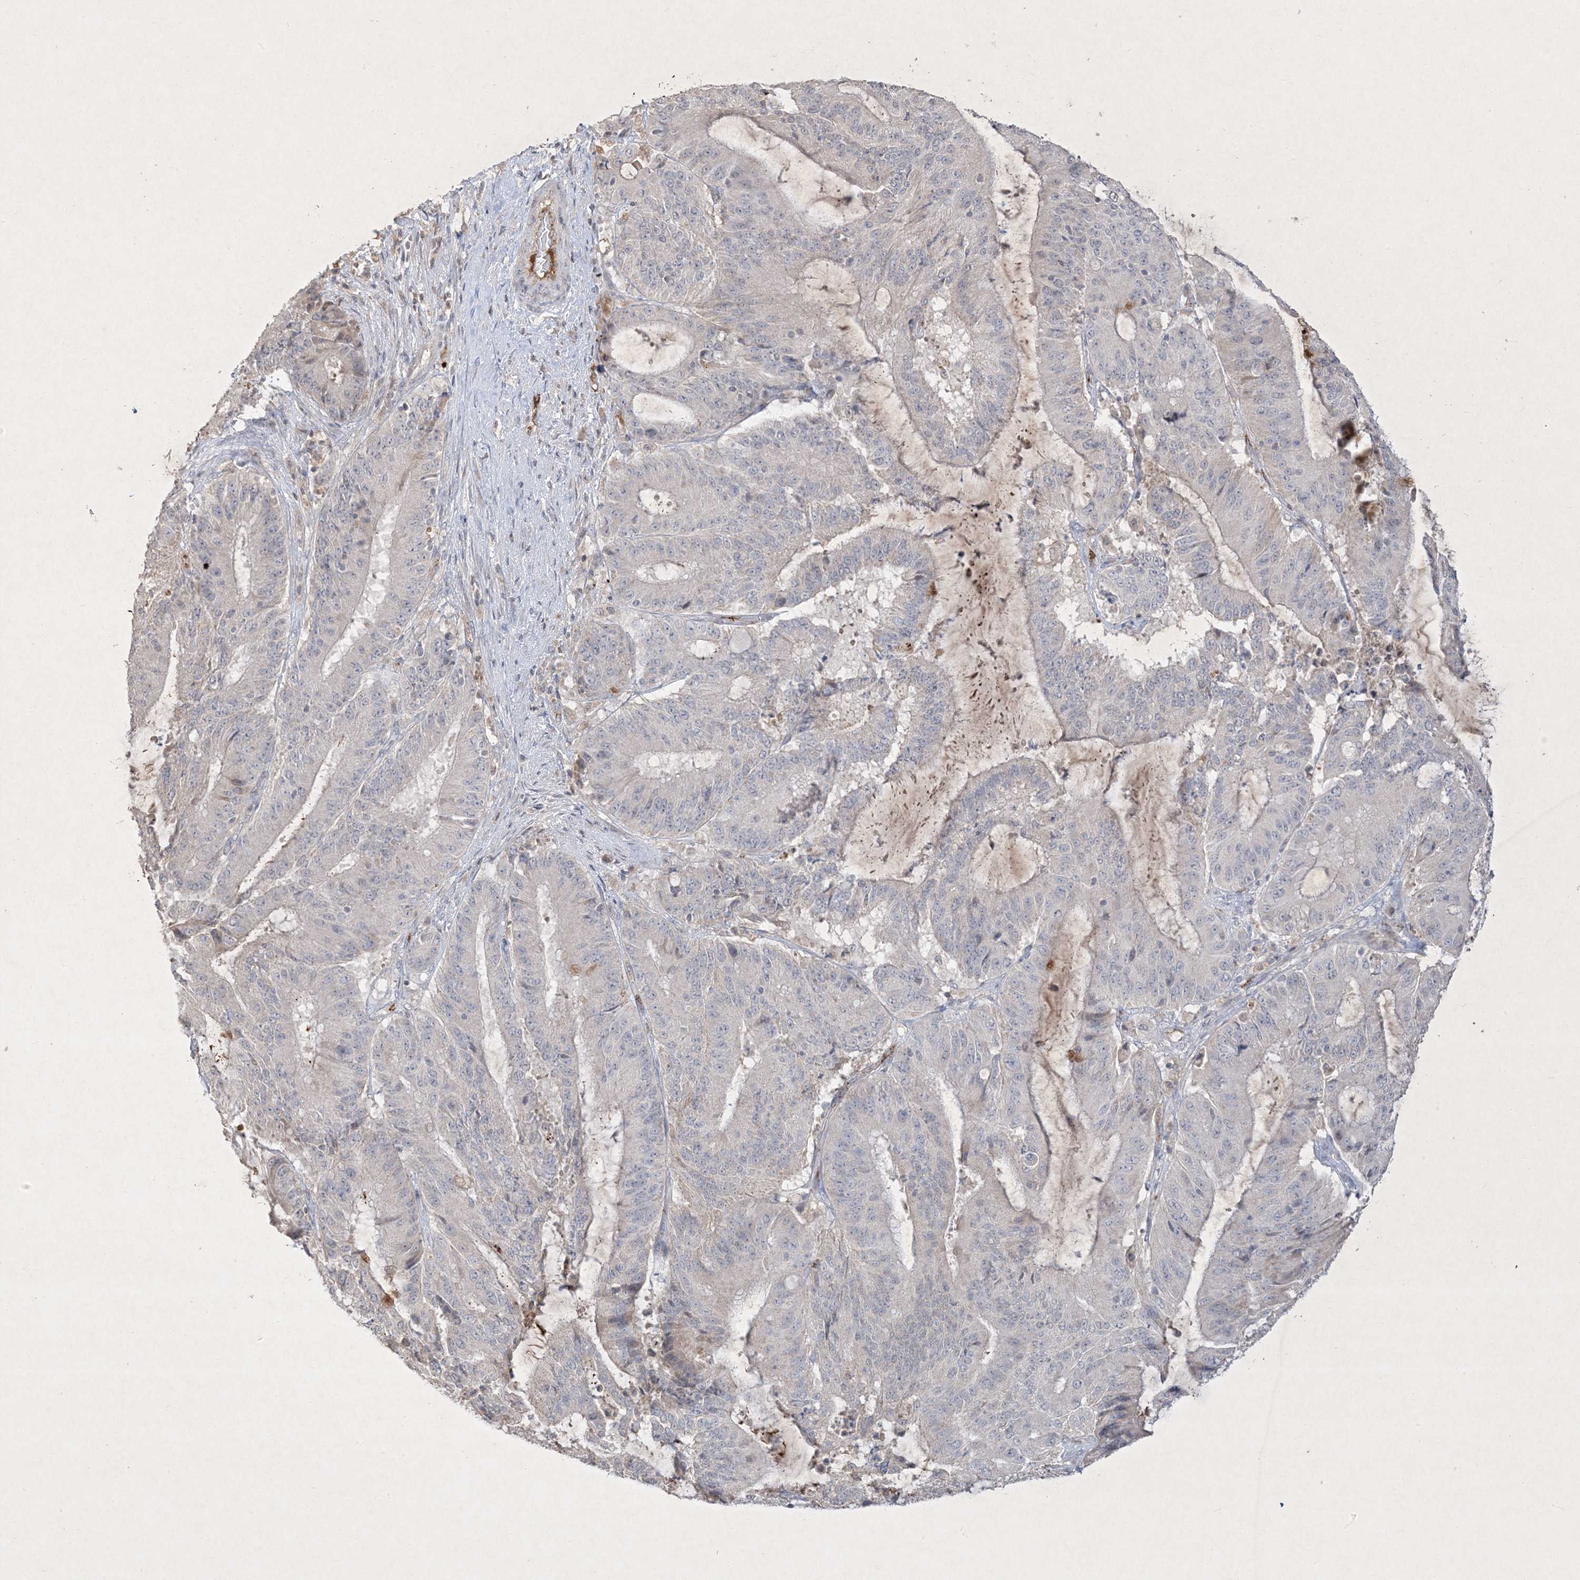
{"staining": {"intensity": "negative", "quantity": "none", "location": "none"}, "tissue": "liver cancer", "cell_type": "Tumor cells", "image_type": "cancer", "snomed": [{"axis": "morphology", "description": "Normal tissue, NOS"}, {"axis": "morphology", "description": "Cholangiocarcinoma"}, {"axis": "topography", "description": "Liver"}, {"axis": "topography", "description": "Peripheral nerve tissue"}], "caption": "Liver cholangiocarcinoma was stained to show a protein in brown. There is no significant expression in tumor cells.", "gene": "PRSS36", "patient": {"sex": "female", "age": 73}}